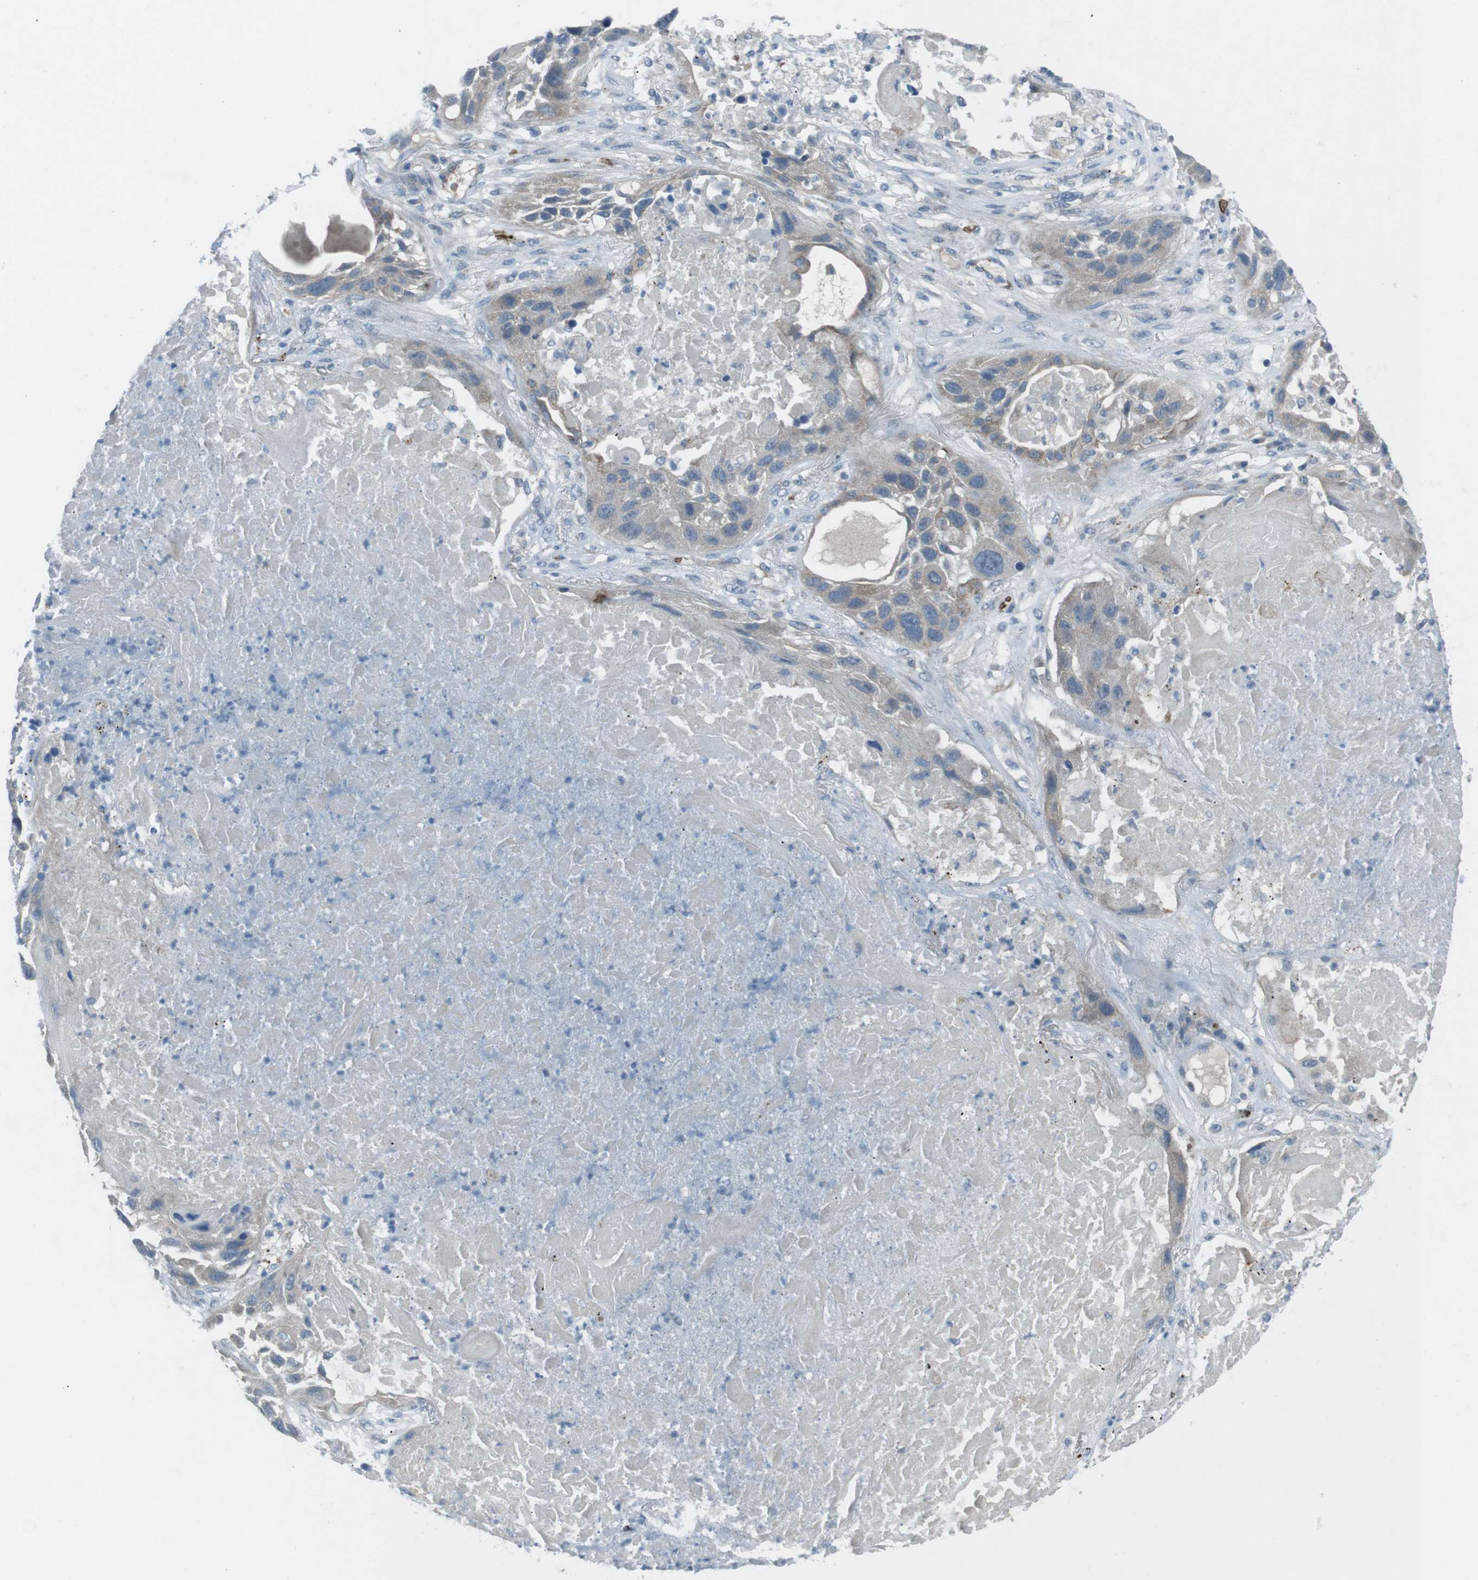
{"staining": {"intensity": "negative", "quantity": "none", "location": "none"}, "tissue": "lung cancer", "cell_type": "Tumor cells", "image_type": "cancer", "snomed": [{"axis": "morphology", "description": "Squamous cell carcinoma, NOS"}, {"axis": "topography", "description": "Lung"}], "caption": "Human squamous cell carcinoma (lung) stained for a protein using immunohistochemistry demonstrates no expression in tumor cells.", "gene": "SPTA1", "patient": {"sex": "male", "age": 57}}